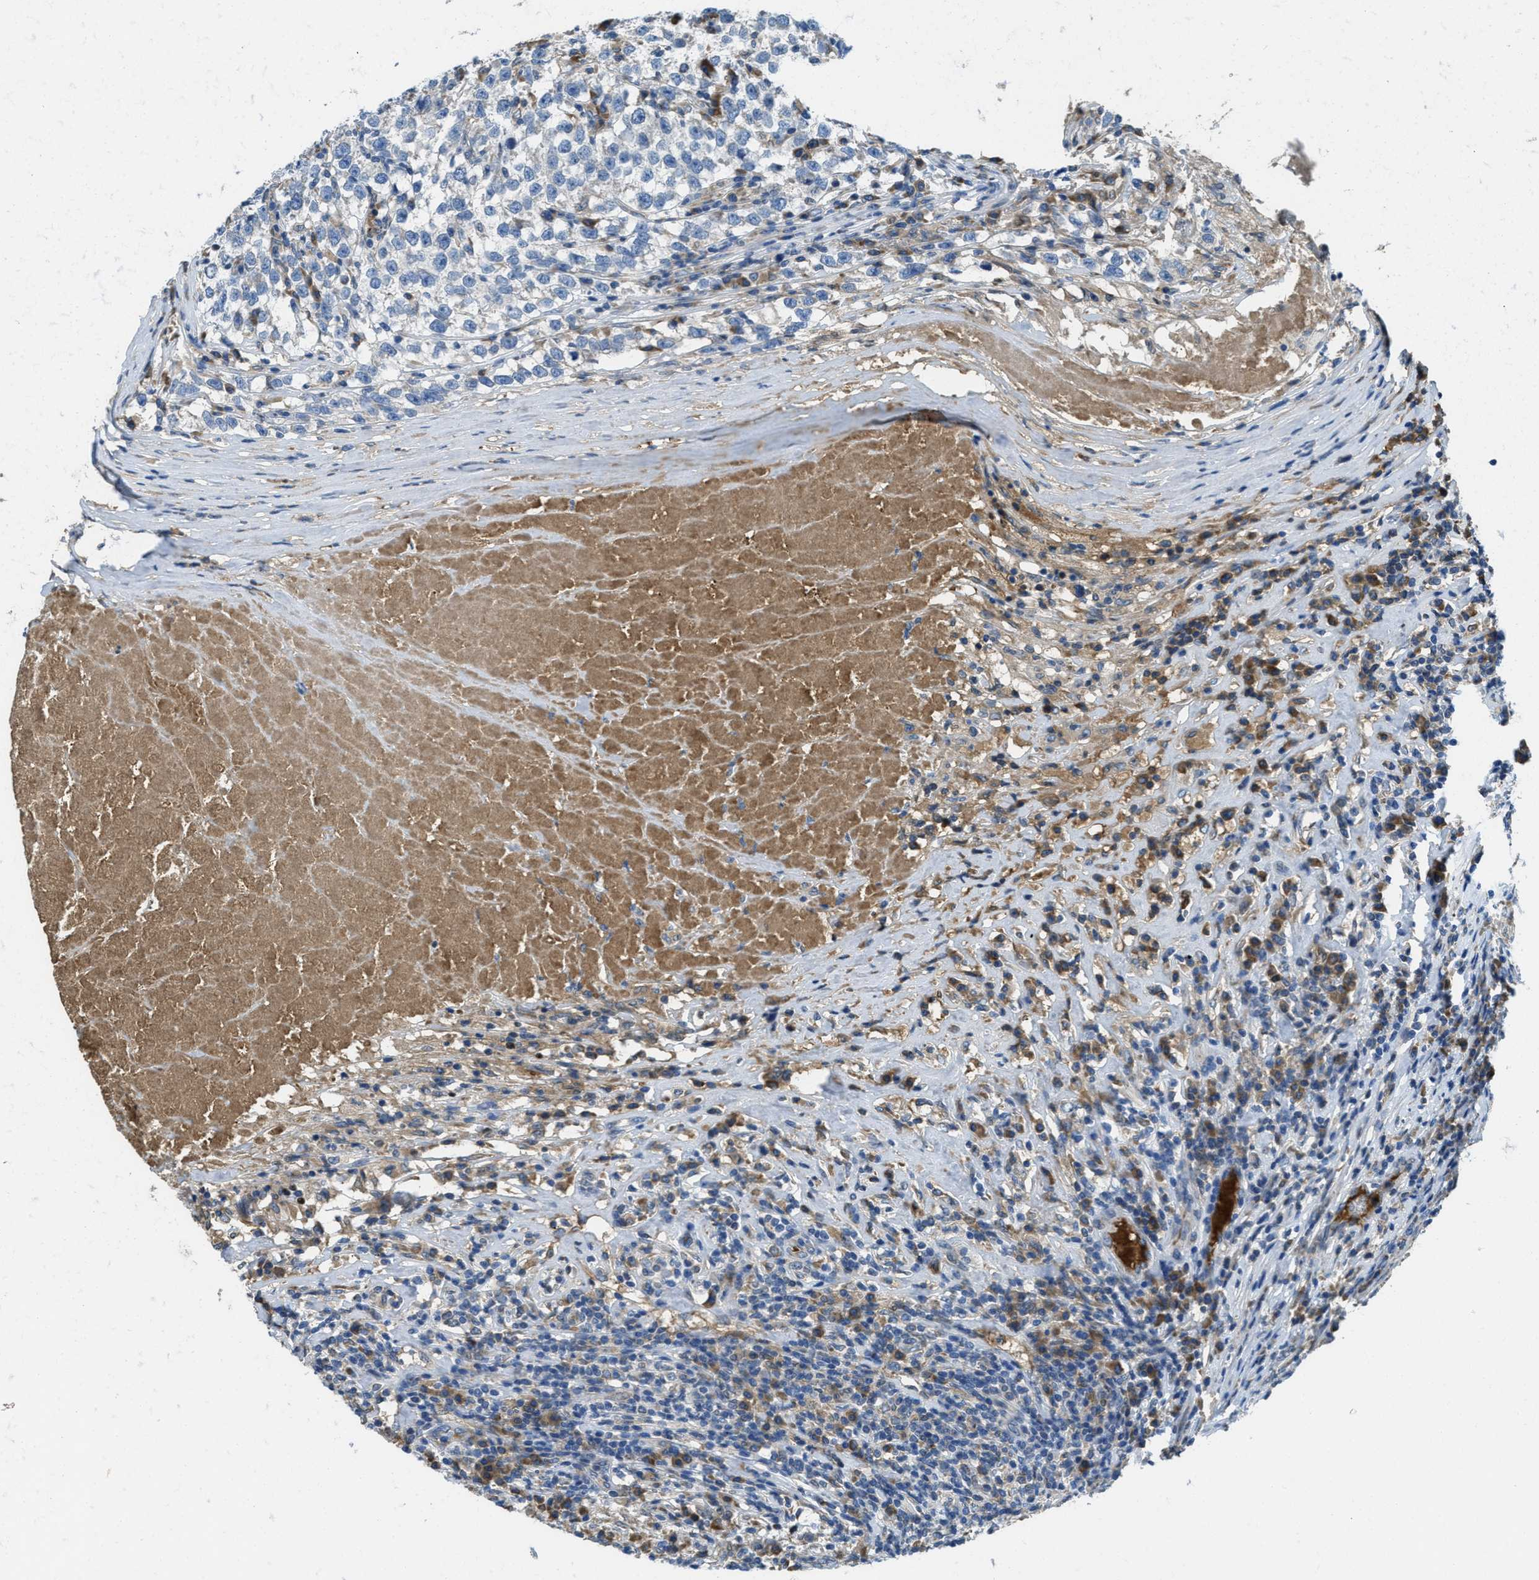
{"staining": {"intensity": "negative", "quantity": "none", "location": "none"}, "tissue": "testis cancer", "cell_type": "Tumor cells", "image_type": "cancer", "snomed": [{"axis": "morphology", "description": "Normal tissue, NOS"}, {"axis": "morphology", "description": "Seminoma, NOS"}, {"axis": "topography", "description": "Testis"}], "caption": "This is an immunohistochemistry histopathology image of human seminoma (testis). There is no staining in tumor cells.", "gene": "MPDU1", "patient": {"sex": "male", "age": 43}}